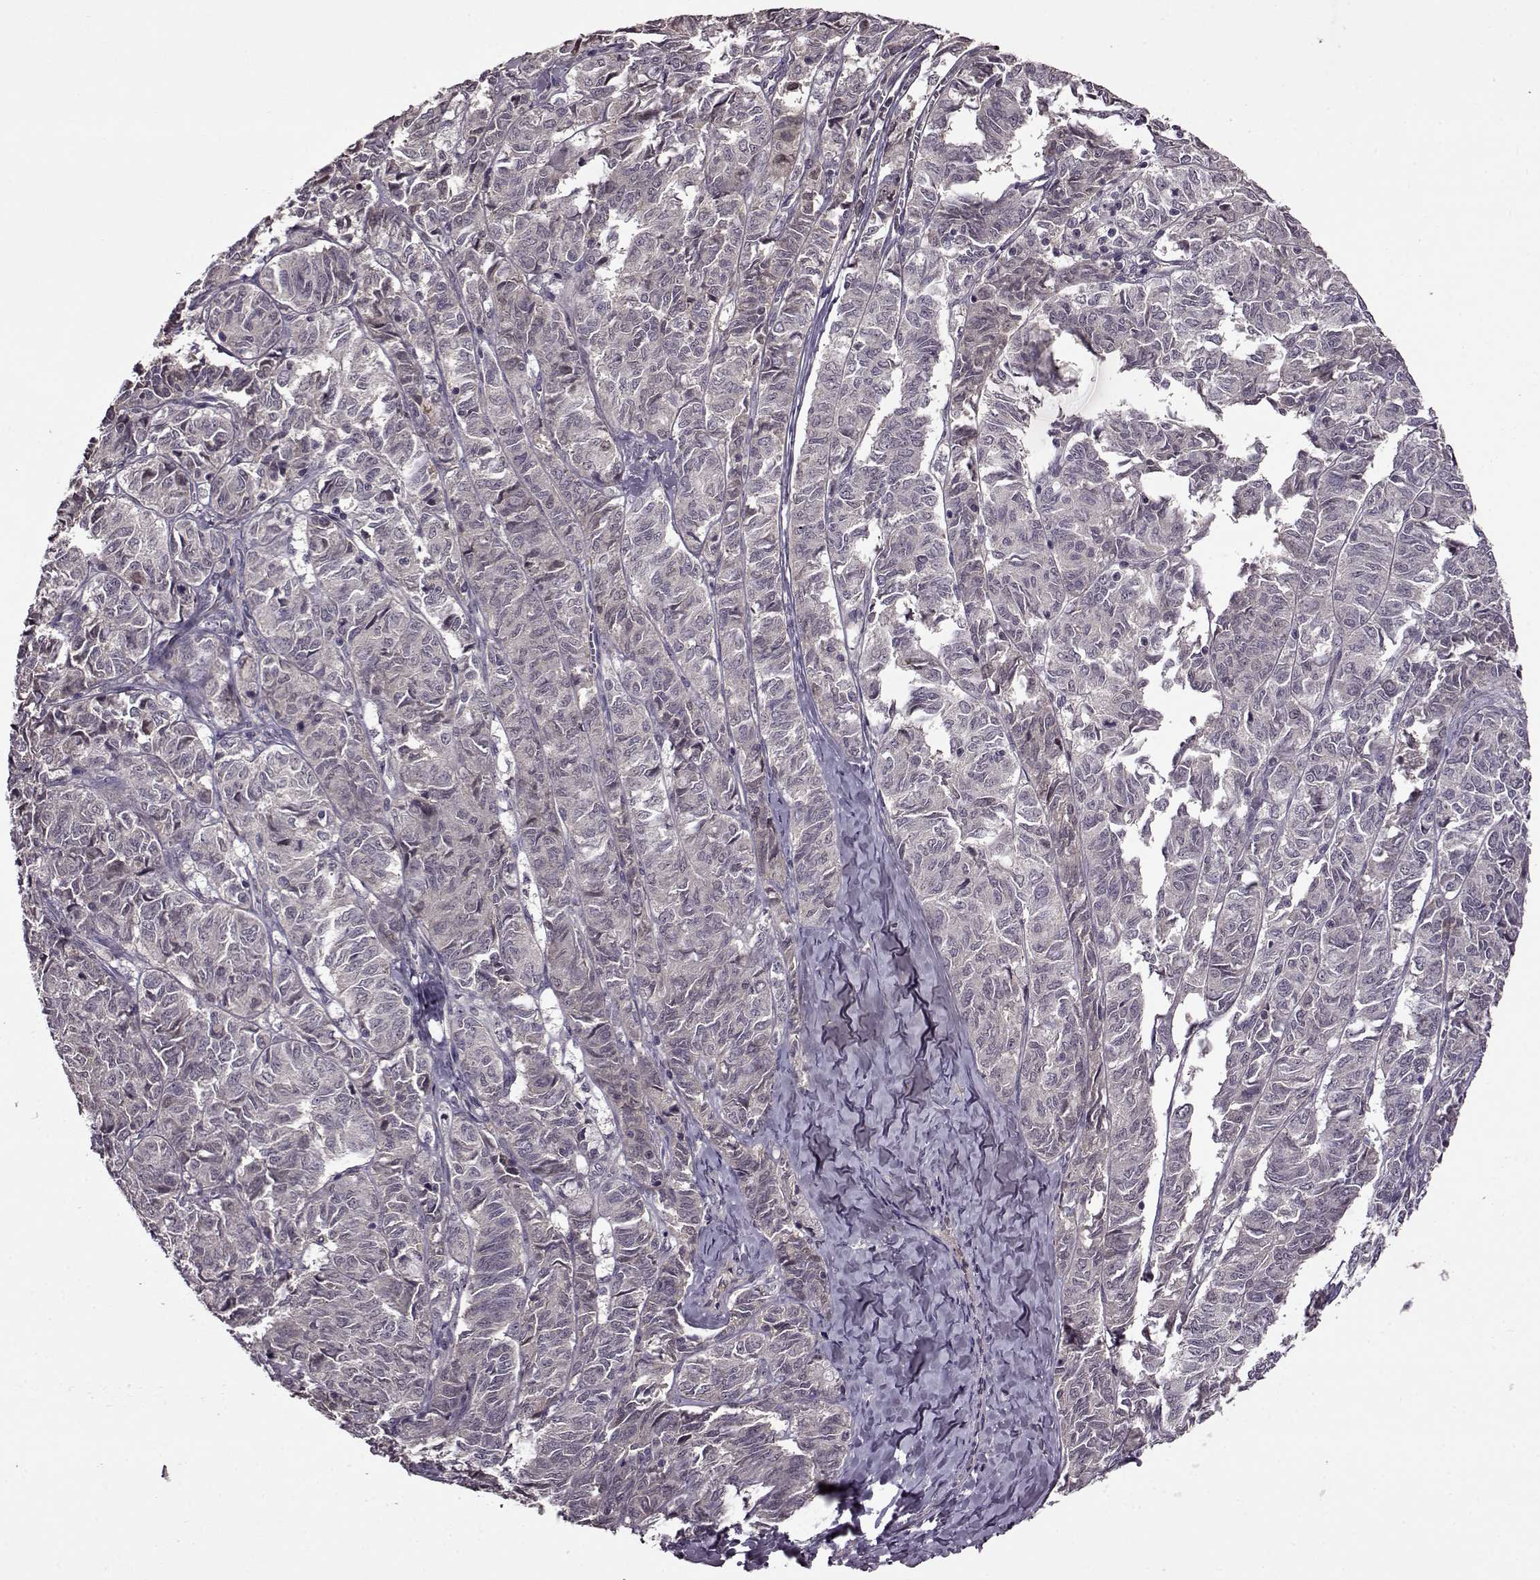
{"staining": {"intensity": "negative", "quantity": "none", "location": "none"}, "tissue": "ovarian cancer", "cell_type": "Tumor cells", "image_type": "cancer", "snomed": [{"axis": "morphology", "description": "Carcinoma, endometroid"}, {"axis": "topography", "description": "Ovary"}], "caption": "The immunohistochemistry (IHC) image has no significant staining in tumor cells of endometroid carcinoma (ovarian) tissue.", "gene": "MAIP1", "patient": {"sex": "female", "age": 80}}